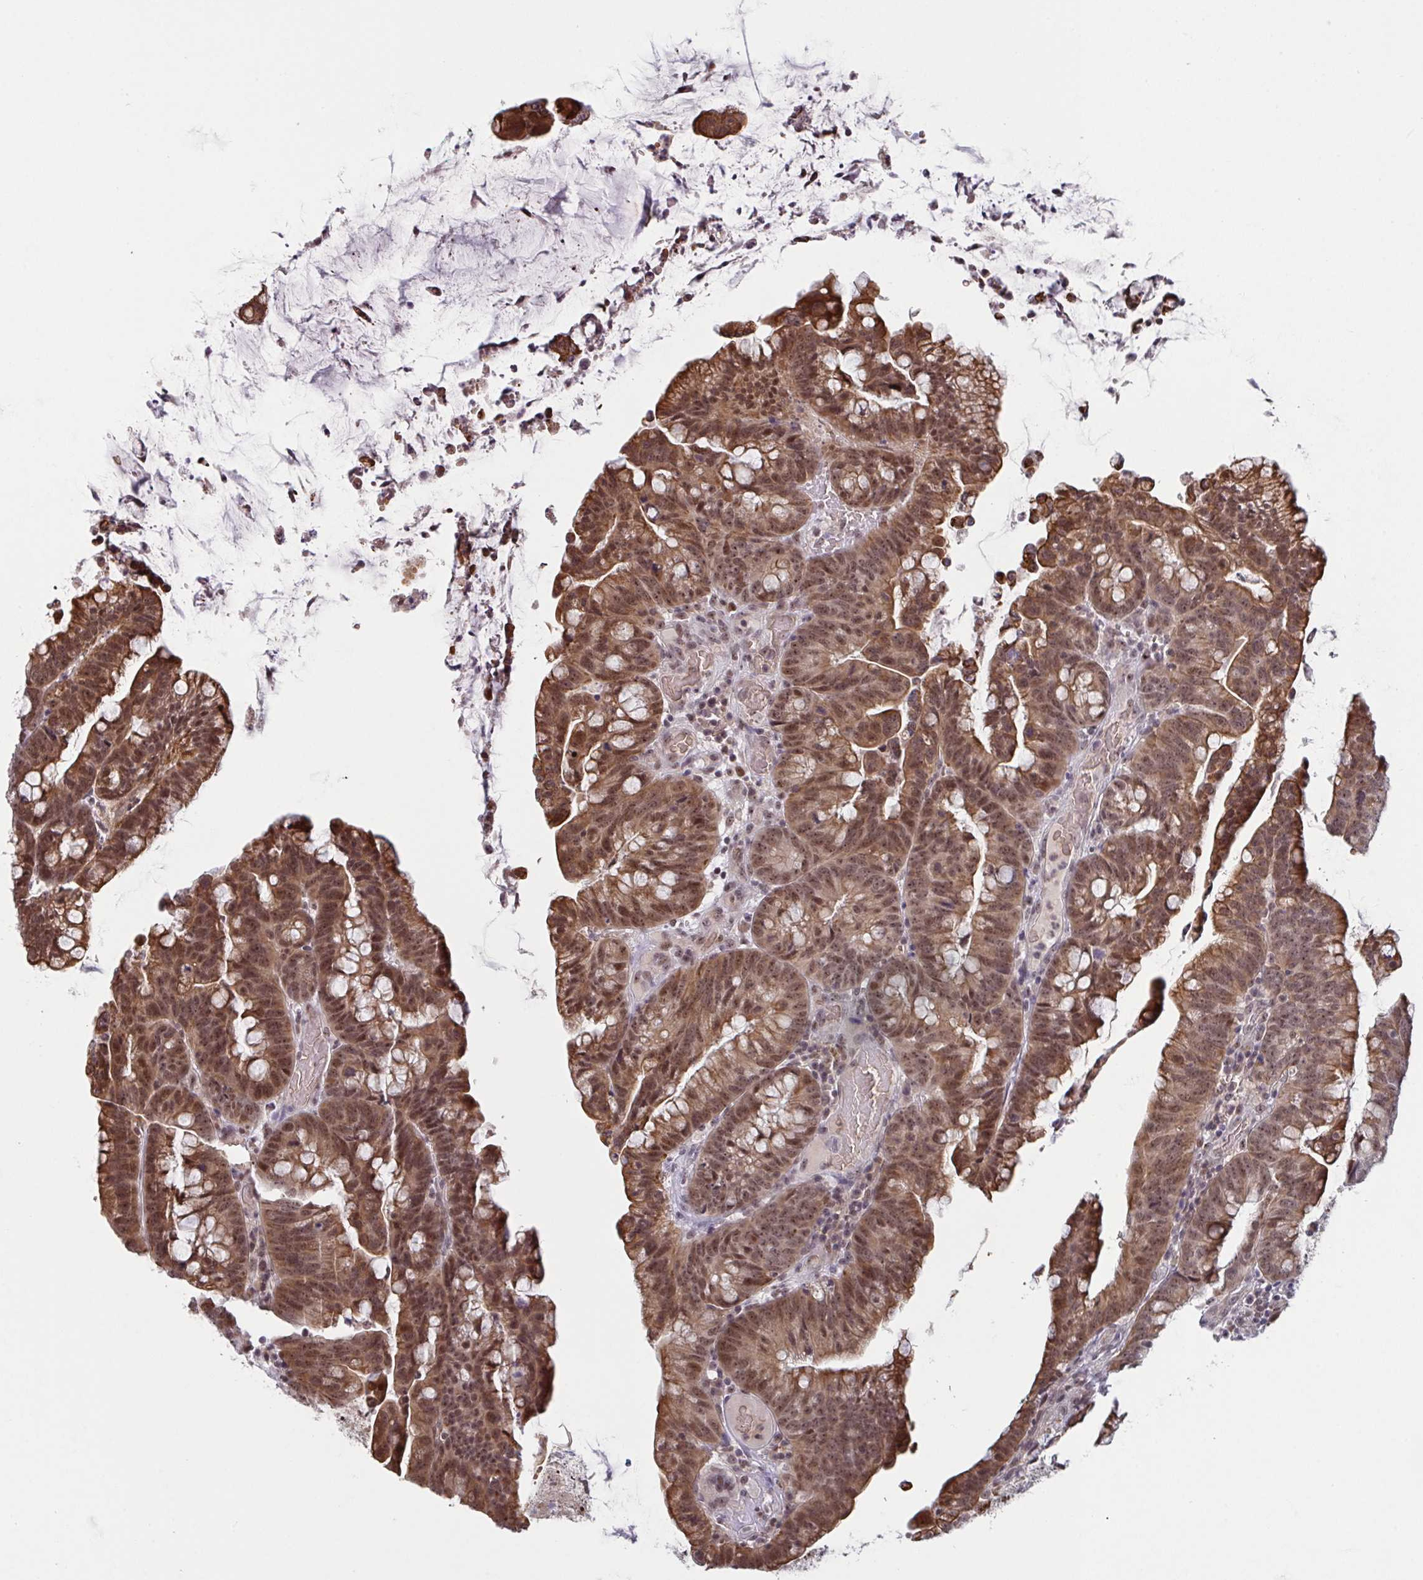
{"staining": {"intensity": "strong", "quantity": ">75%", "location": "cytoplasmic/membranous,nuclear"}, "tissue": "colorectal cancer", "cell_type": "Tumor cells", "image_type": "cancer", "snomed": [{"axis": "morphology", "description": "Adenocarcinoma, NOS"}, {"axis": "topography", "description": "Colon"}], "caption": "Colorectal cancer (adenocarcinoma) stained with DAB (3,3'-diaminobenzidine) IHC exhibits high levels of strong cytoplasmic/membranous and nuclear staining in approximately >75% of tumor cells.", "gene": "NLRP13", "patient": {"sex": "male", "age": 62}}